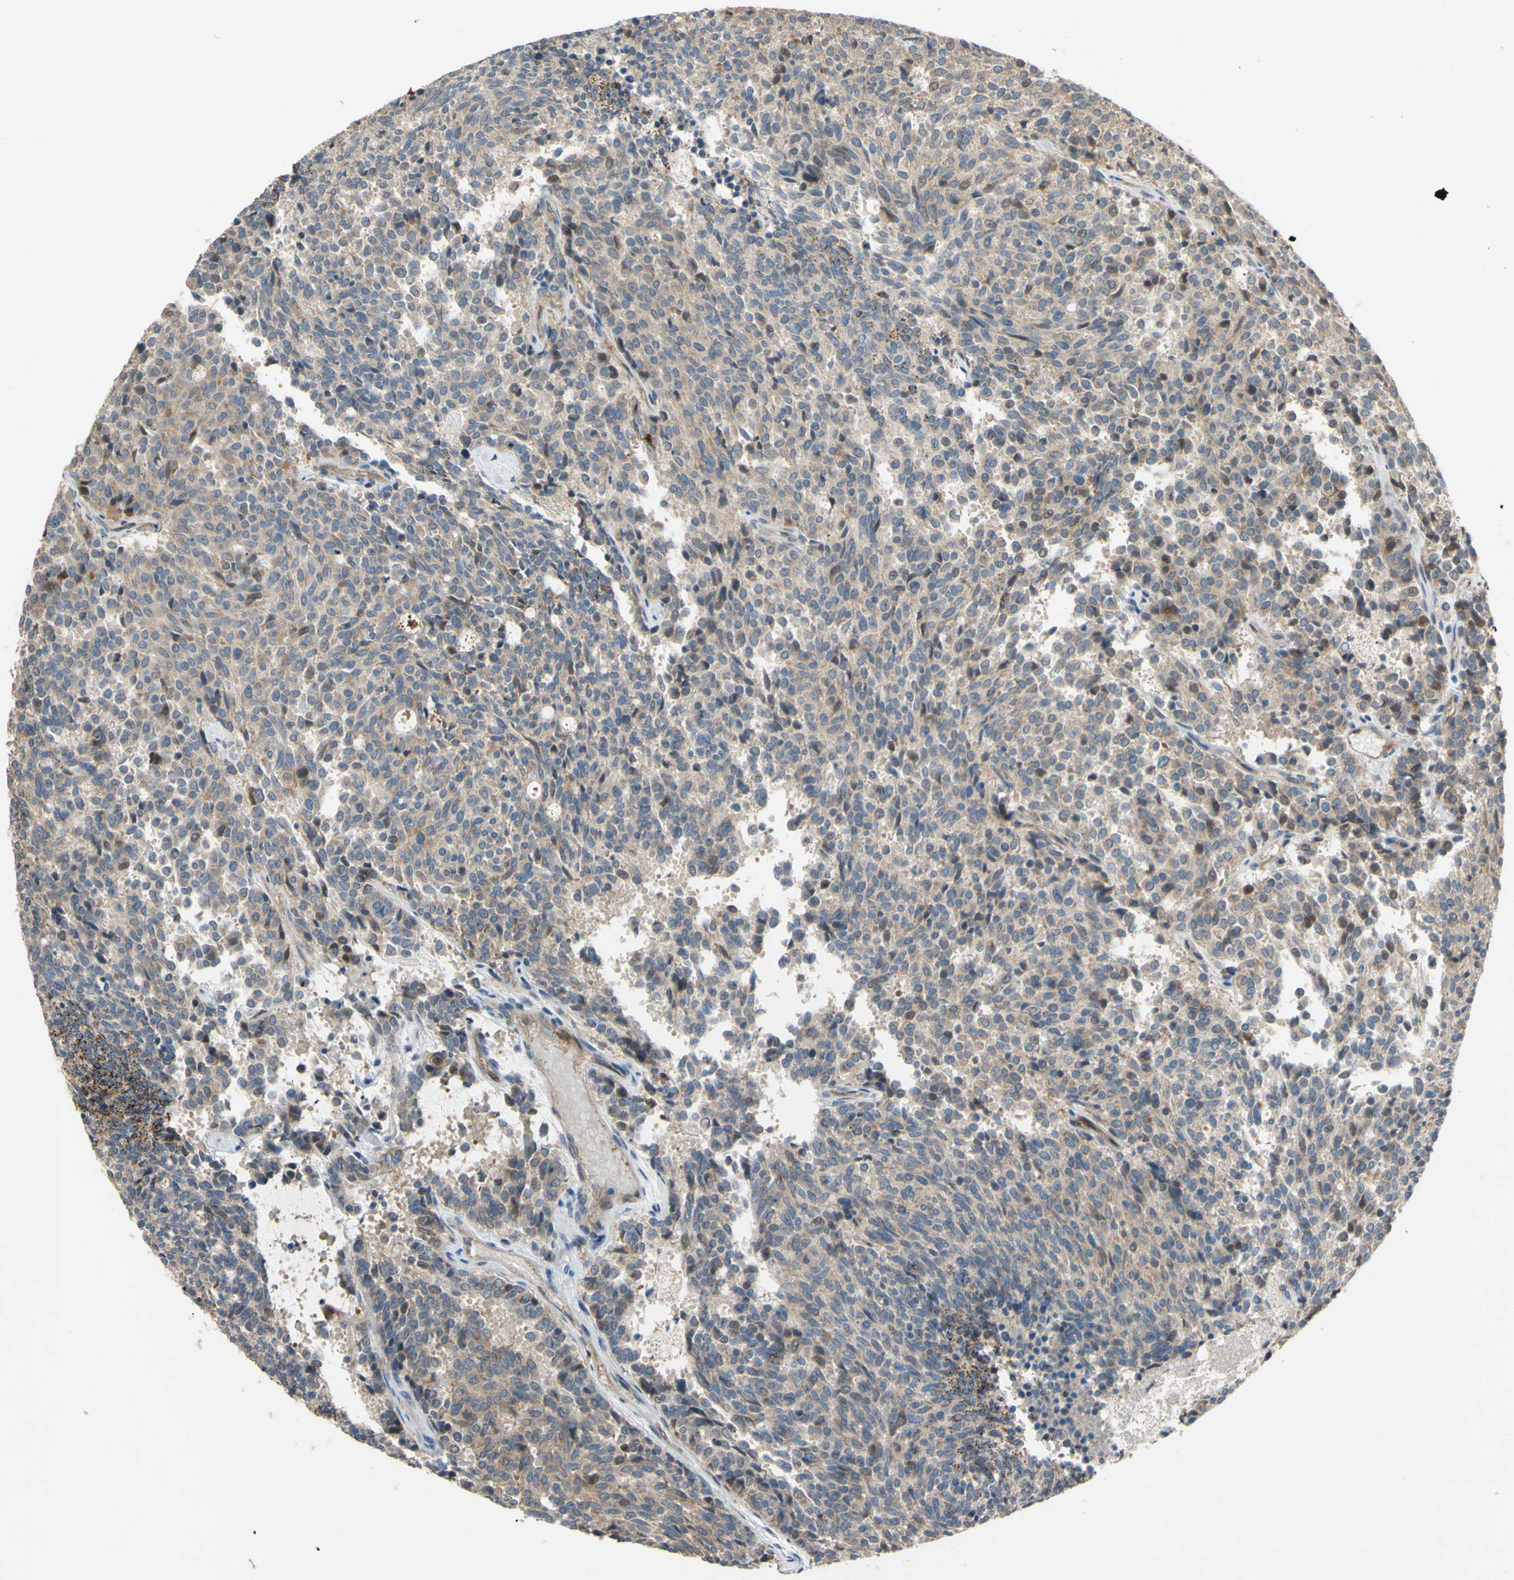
{"staining": {"intensity": "weak", "quantity": ">75%", "location": "cytoplasmic/membranous"}, "tissue": "carcinoid", "cell_type": "Tumor cells", "image_type": "cancer", "snomed": [{"axis": "morphology", "description": "Carcinoid, malignant, NOS"}, {"axis": "topography", "description": "Pancreas"}], "caption": "Weak cytoplasmic/membranous expression is identified in approximately >75% of tumor cells in carcinoid.", "gene": "SHROOM4", "patient": {"sex": "female", "age": 54}}